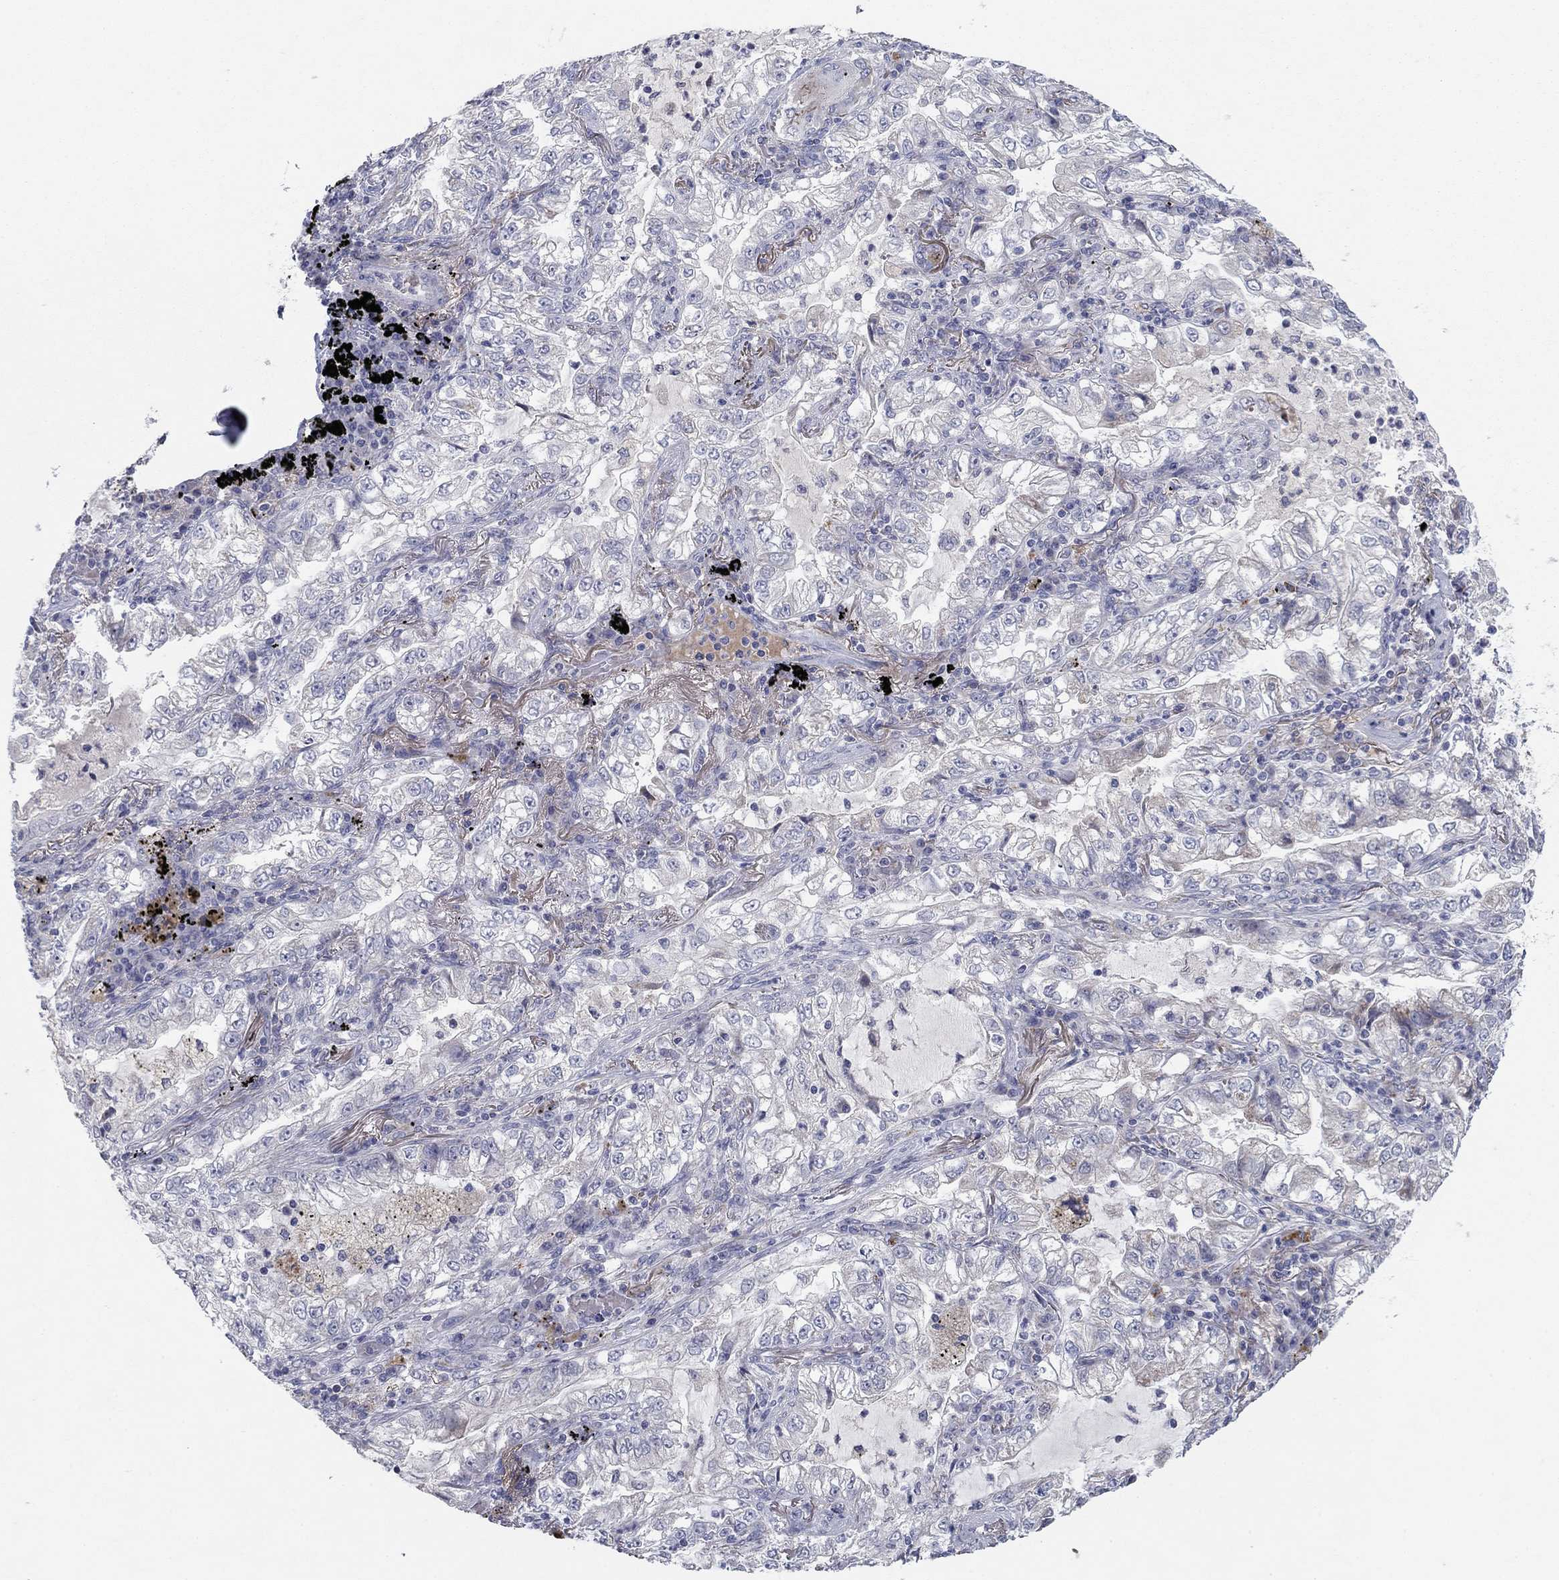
{"staining": {"intensity": "negative", "quantity": "none", "location": "none"}, "tissue": "lung cancer", "cell_type": "Tumor cells", "image_type": "cancer", "snomed": [{"axis": "morphology", "description": "Adenocarcinoma, NOS"}, {"axis": "topography", "description": "Lung"}], "caption": "This is an immunohistochemistry (IHC) histopathology image of lung cancer. There is no positivity in tumor cells.", "gene": "PTGDS", "patient": {"sex": "female", "age": 73}}